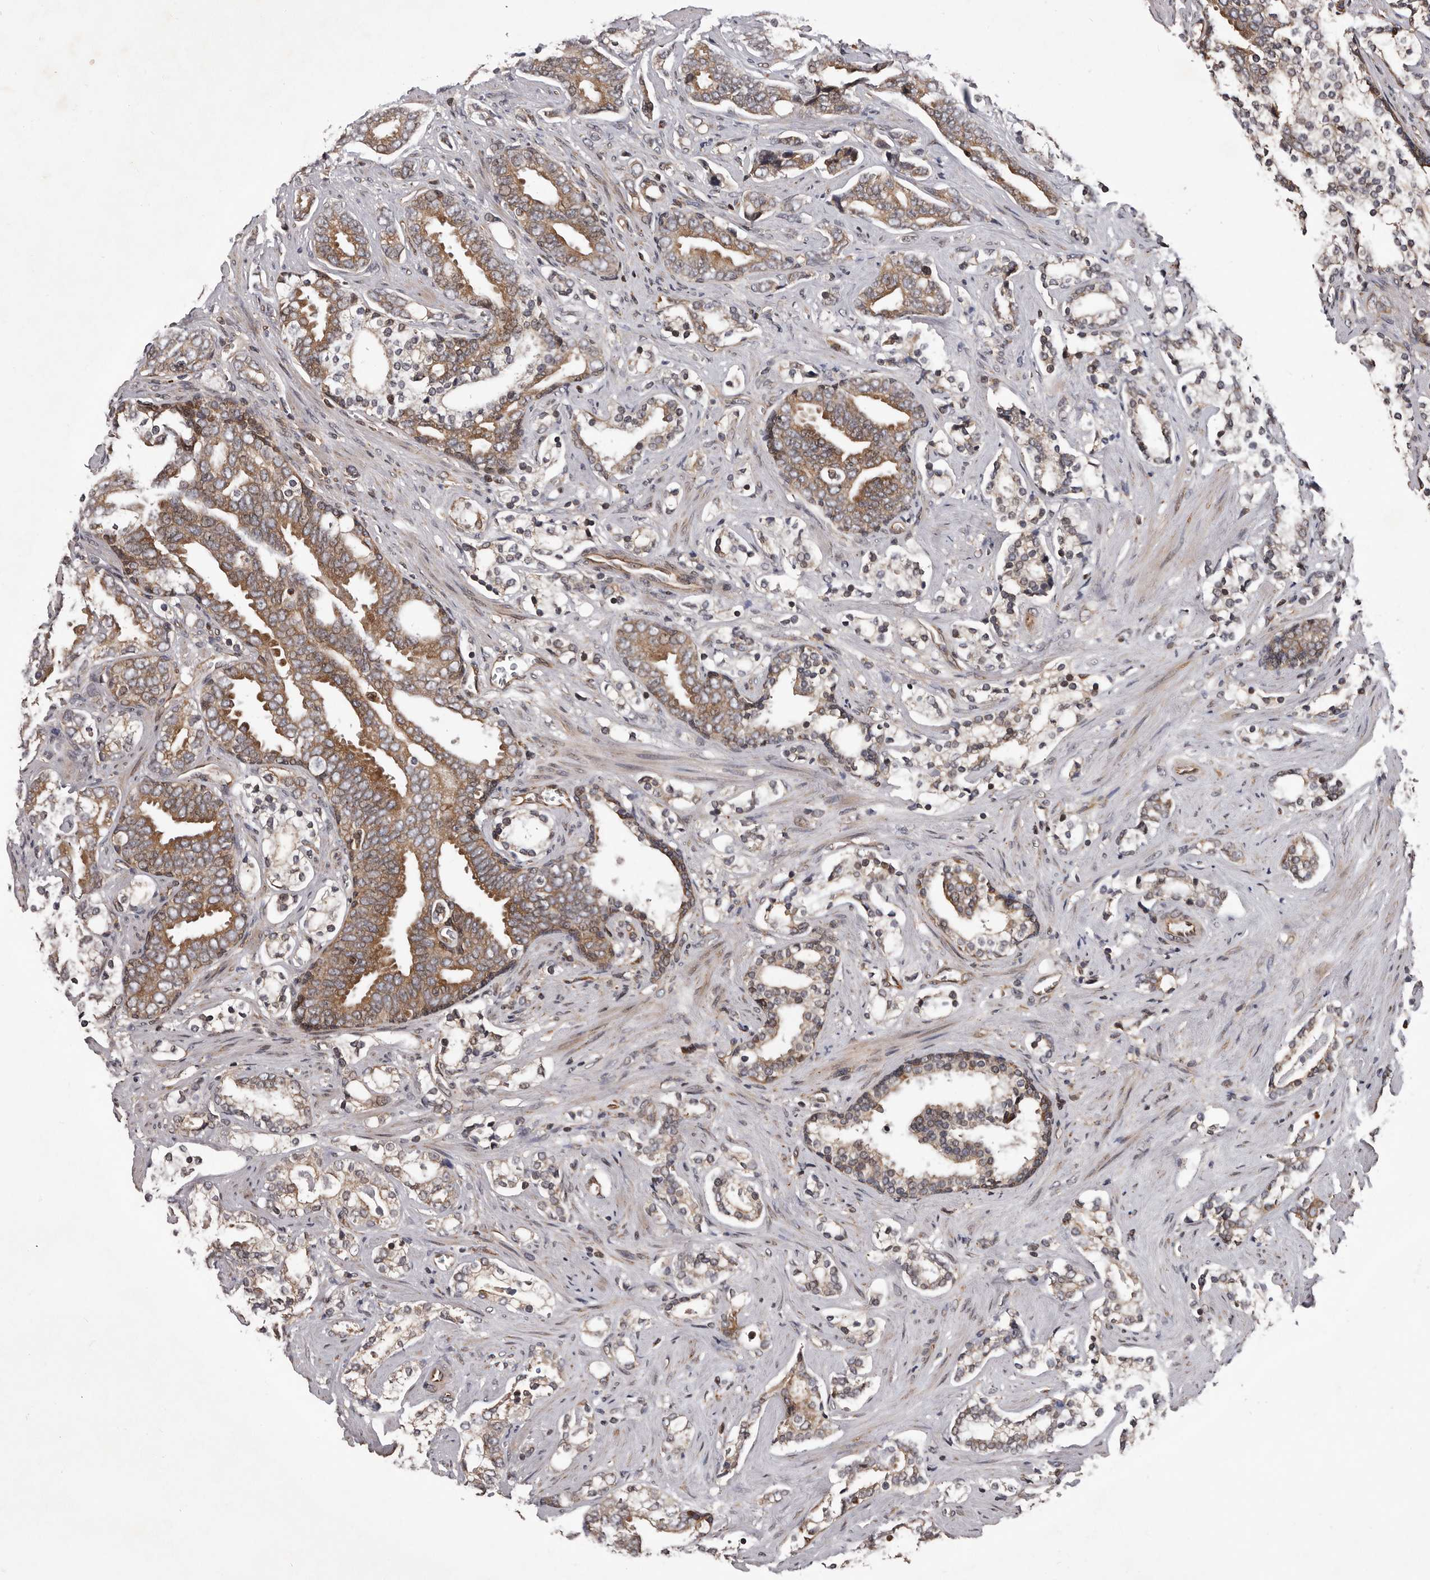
{"staining": {"intensity": "moderate", "quantity": ">75%", "location": "cytoplasmic/membranous"}, "tissue": "prostate cancer", "cell_type": "Tumor cells", "image_type": "cancer", "snomed": [{"axis": "morphology", "description": "Adenocarcinoma, Medium grade"}, {"axis": "topography", "description": "Prostate"}], "caption": "Prostate cancer tissue demonstrates moderate cytoplasmic/membranous staining in approximately >75% of tumor cells", "gene": "GADD45B", "patient": {"sex": "male", "age": 67}}